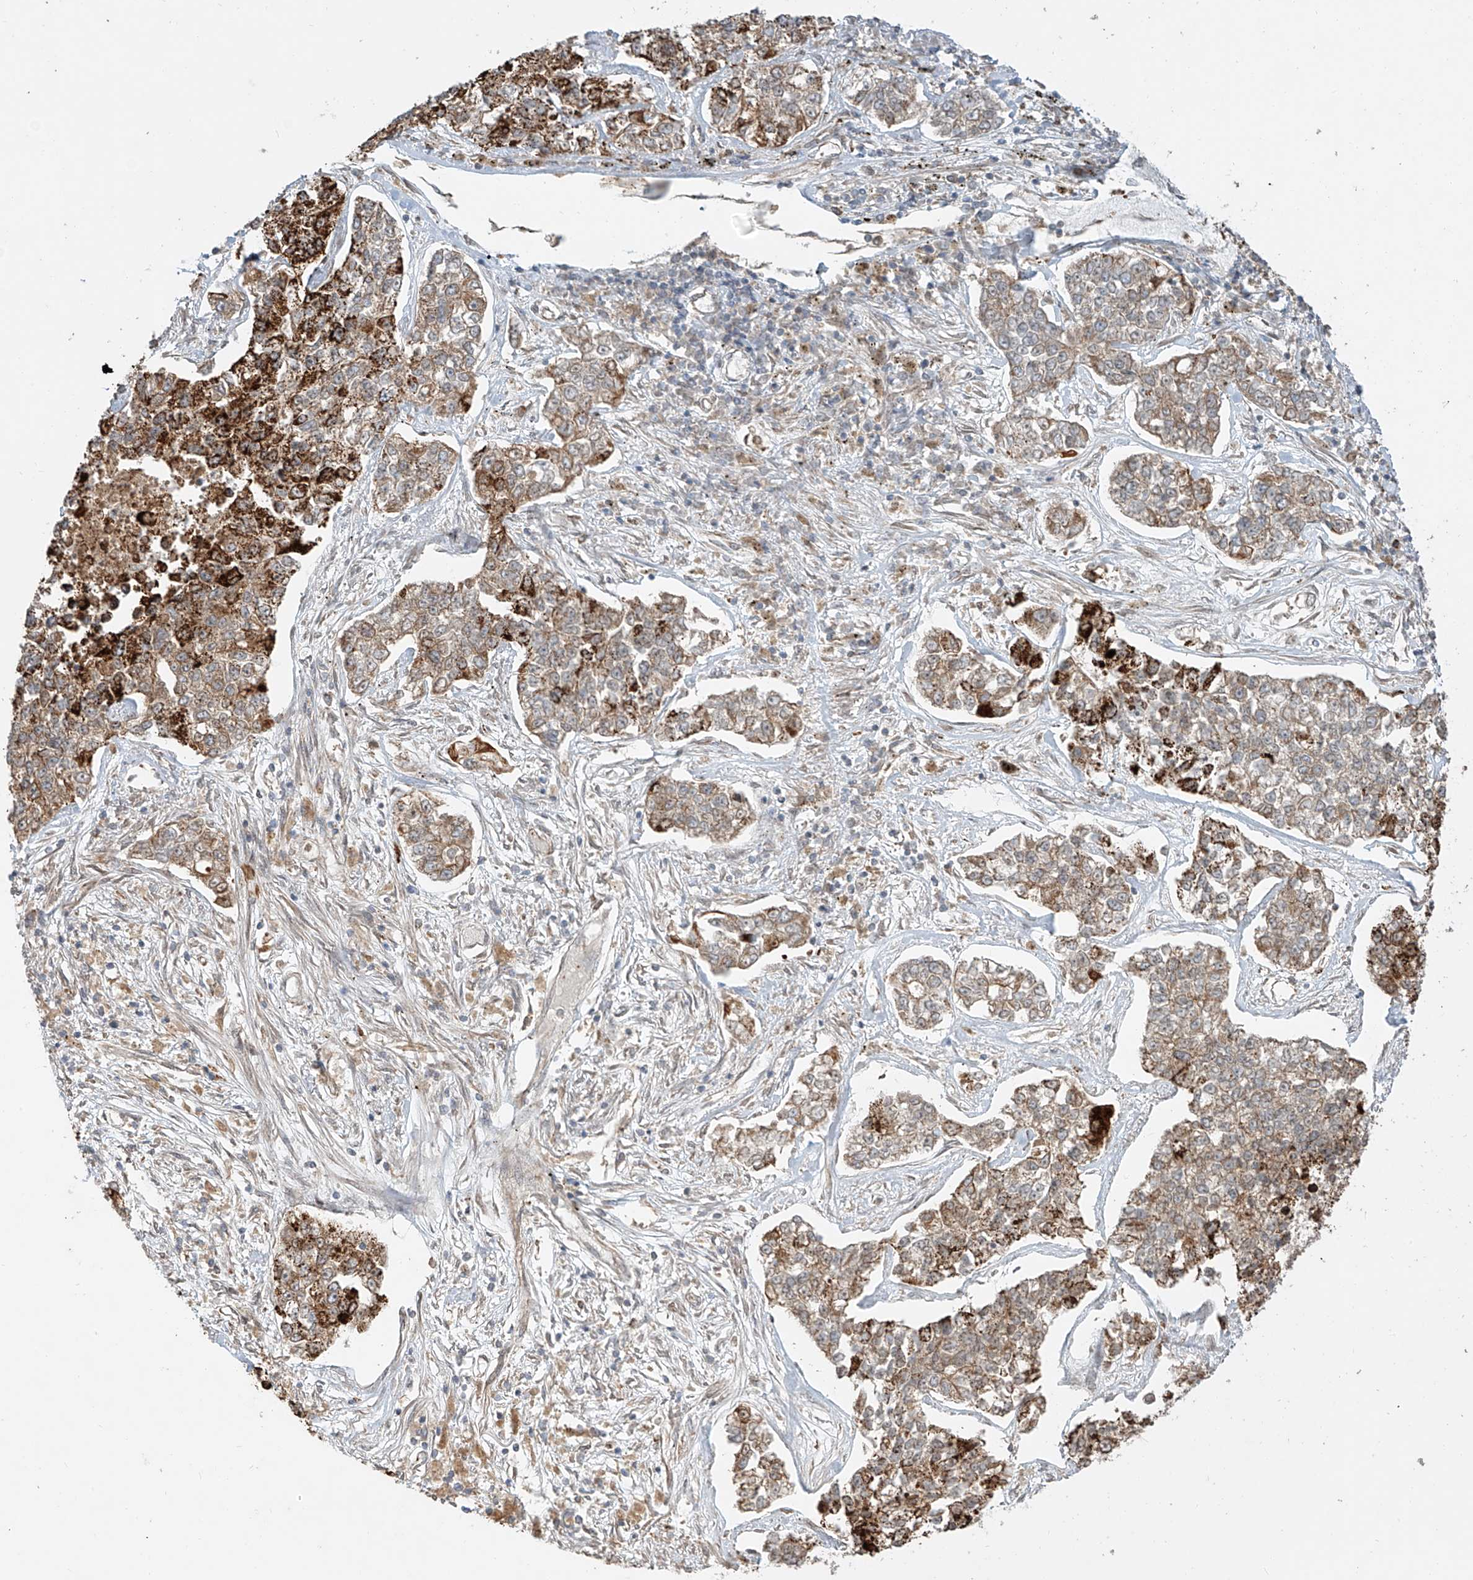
{"staining": {"intensity": "strong", "quantity": ">75%", "location": "cytoplasmic/membranous"}, "tissue": "lung cancer", "cell_type": "Tumor cells", "image_type": "cancer", "snomed": [{"axis": "morphology", "description": "Adenocarcinoma, NOS"}, {"axis": "topography", "description": "Lung"}], "caption": "Immunohistochemical staining of human lung adenocarcinoma shows strong cytoplasmic/membranous protein positivity in approximately >75% of tumor cells.", "gene": "CEP162", "patient": {"sex": "male", "age": 49}}